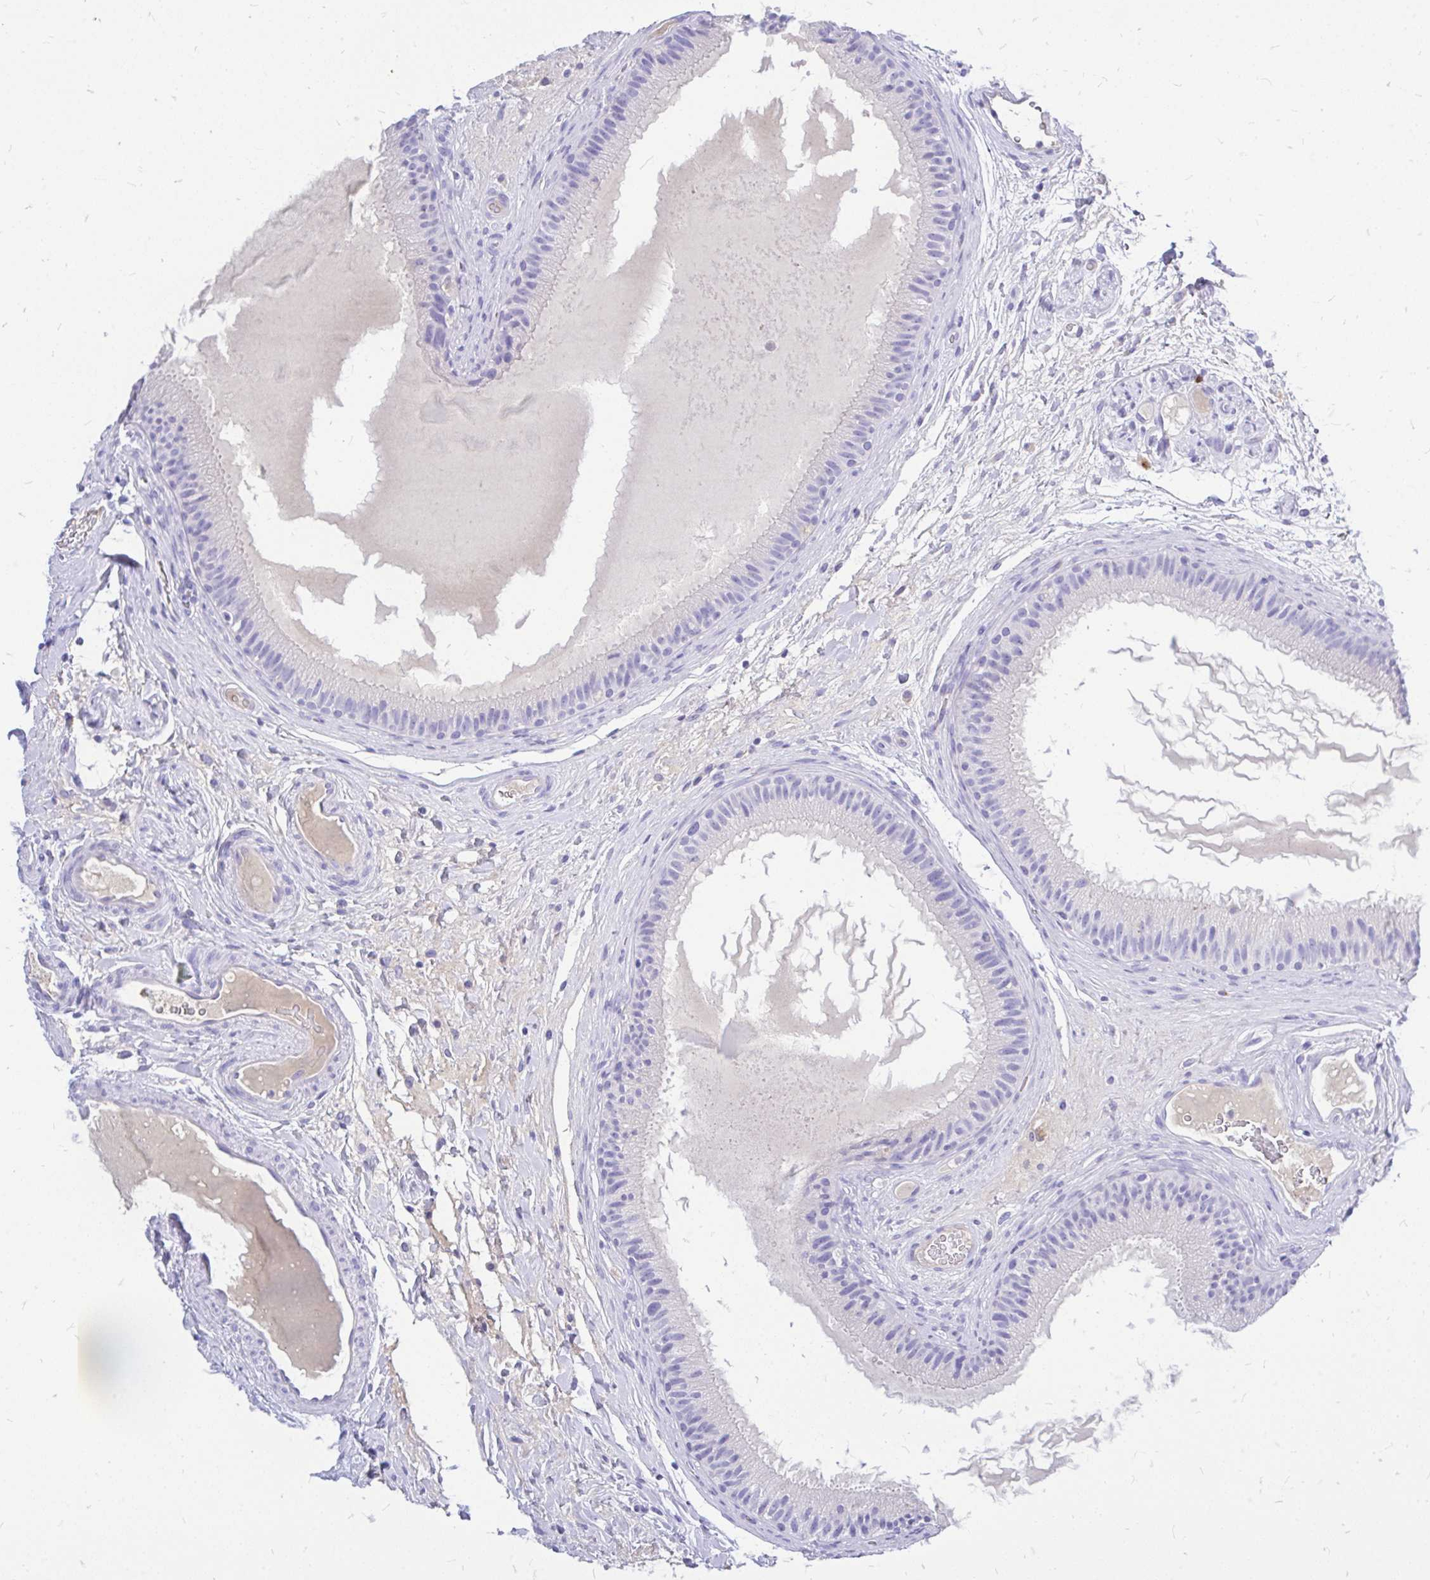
{"staining": {"intensity": "negative", "quantity": "none", "location": "none"}, "tissue": "epididymis", "cell_type": "Glandular cells", "image_type": "normal", "snomed": [{"axis": "morphology", "description": "Normal tissue, NOS"}, {"axis": "topography", "description": "Epididymis"}], "caption": "High power microscopy photomicrograph of an immunohistochemistry (IHC) histopathology image of unremarkable epididymis, revealing no significant expression in glandular cells. Nuclei are stained in blue.", "gene": "MAP1LC3A", "patient": {"sex": "male", "age": 23}}